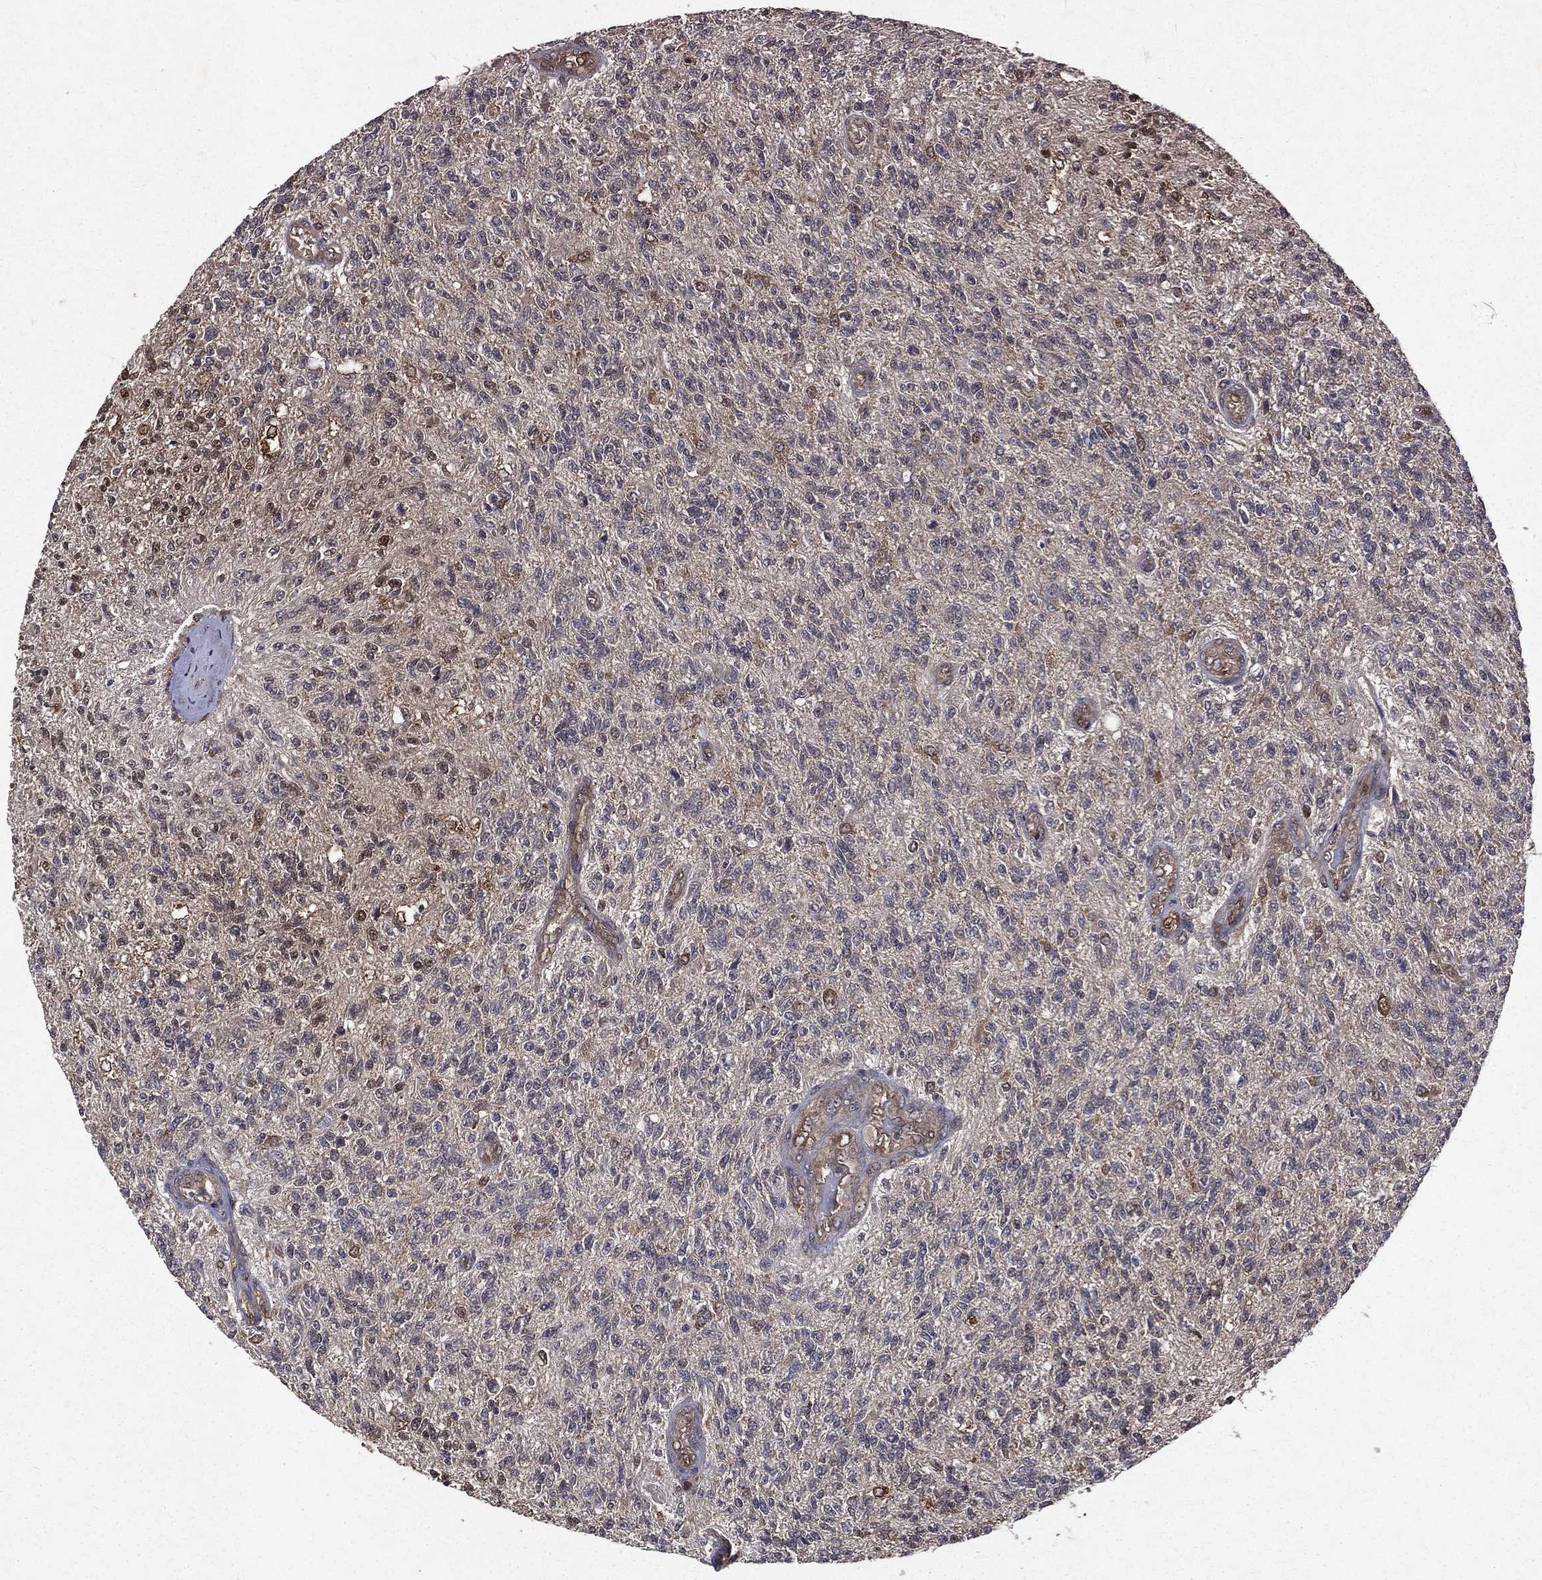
{"staining": {"intensity": "negative", "quantity": "none", "location": "none"}, "tissue": "glioma", "cell_type": "Tumor cells", "image_type": "cancer", "snomed": [{"axis": "morphology", "description": "Glioma, malignant, High grade"}, {"axis": "topography", "description": "Brain"}], "caption": "A high-resolution micrograph shows immunohistochemistry (IHC) staining of malignant glioma (high-grade), which shows no significant staining in tumor cells.", "gene": "FGD1", "patient": {"sex": "male", "age": 56}}